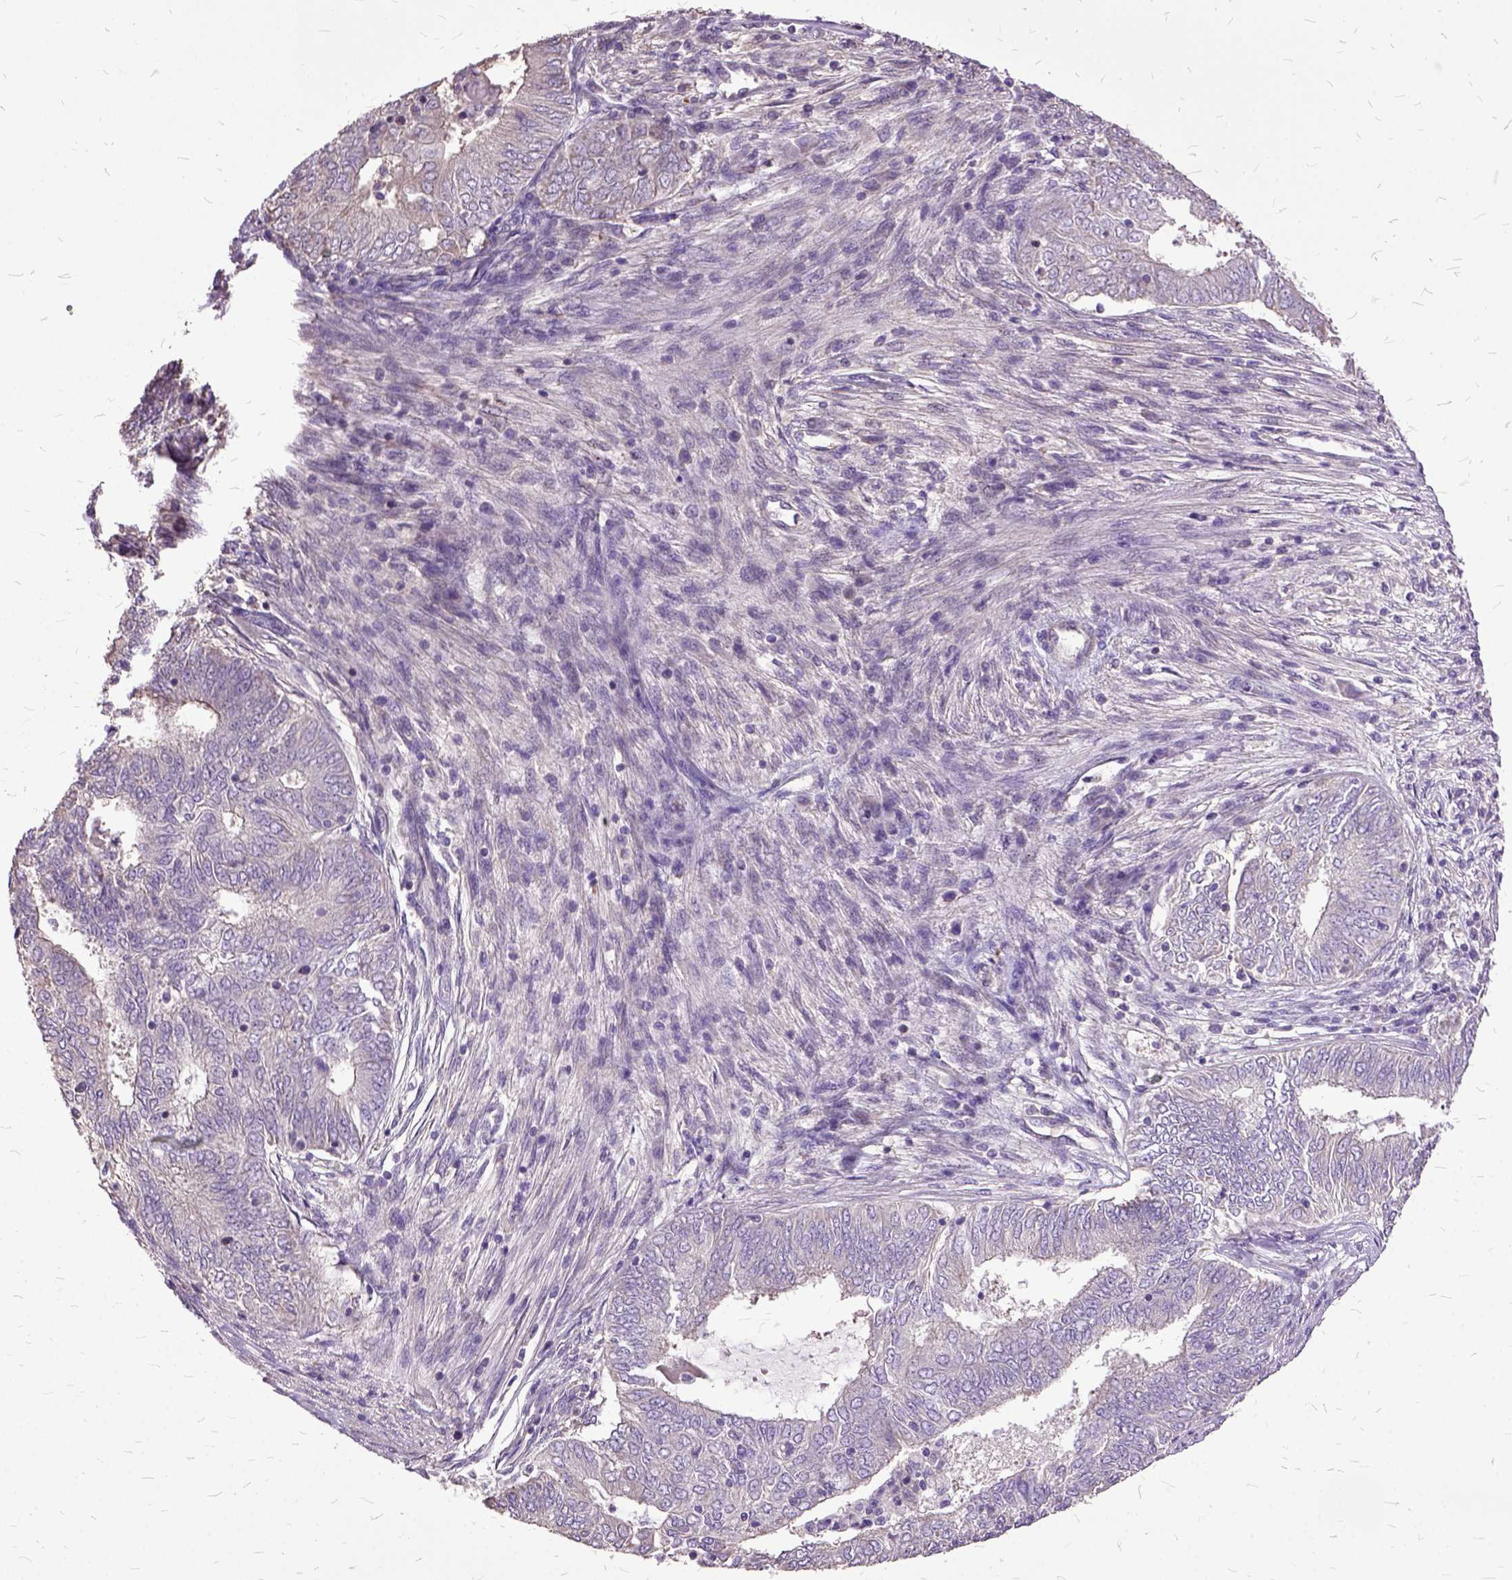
{"staining": {"intensity": "negative", "quantity": "none", "location": "none"}, "tissue": "endometrial cancer", "cell_type": "Tumor cells", "image_type": "cancer", "snomed": [{"axis": "morphology", "description": "Adenocarcinoma, NOS"}, {"axis": "topography", "description": "Endometrium"}], "caption": "Photomicrograph shows no significant protein positivity in tumor cells of endometrial adenocarcinoma.", "gene": "AREG", "patient": {"sex": "female", "age": 62}}